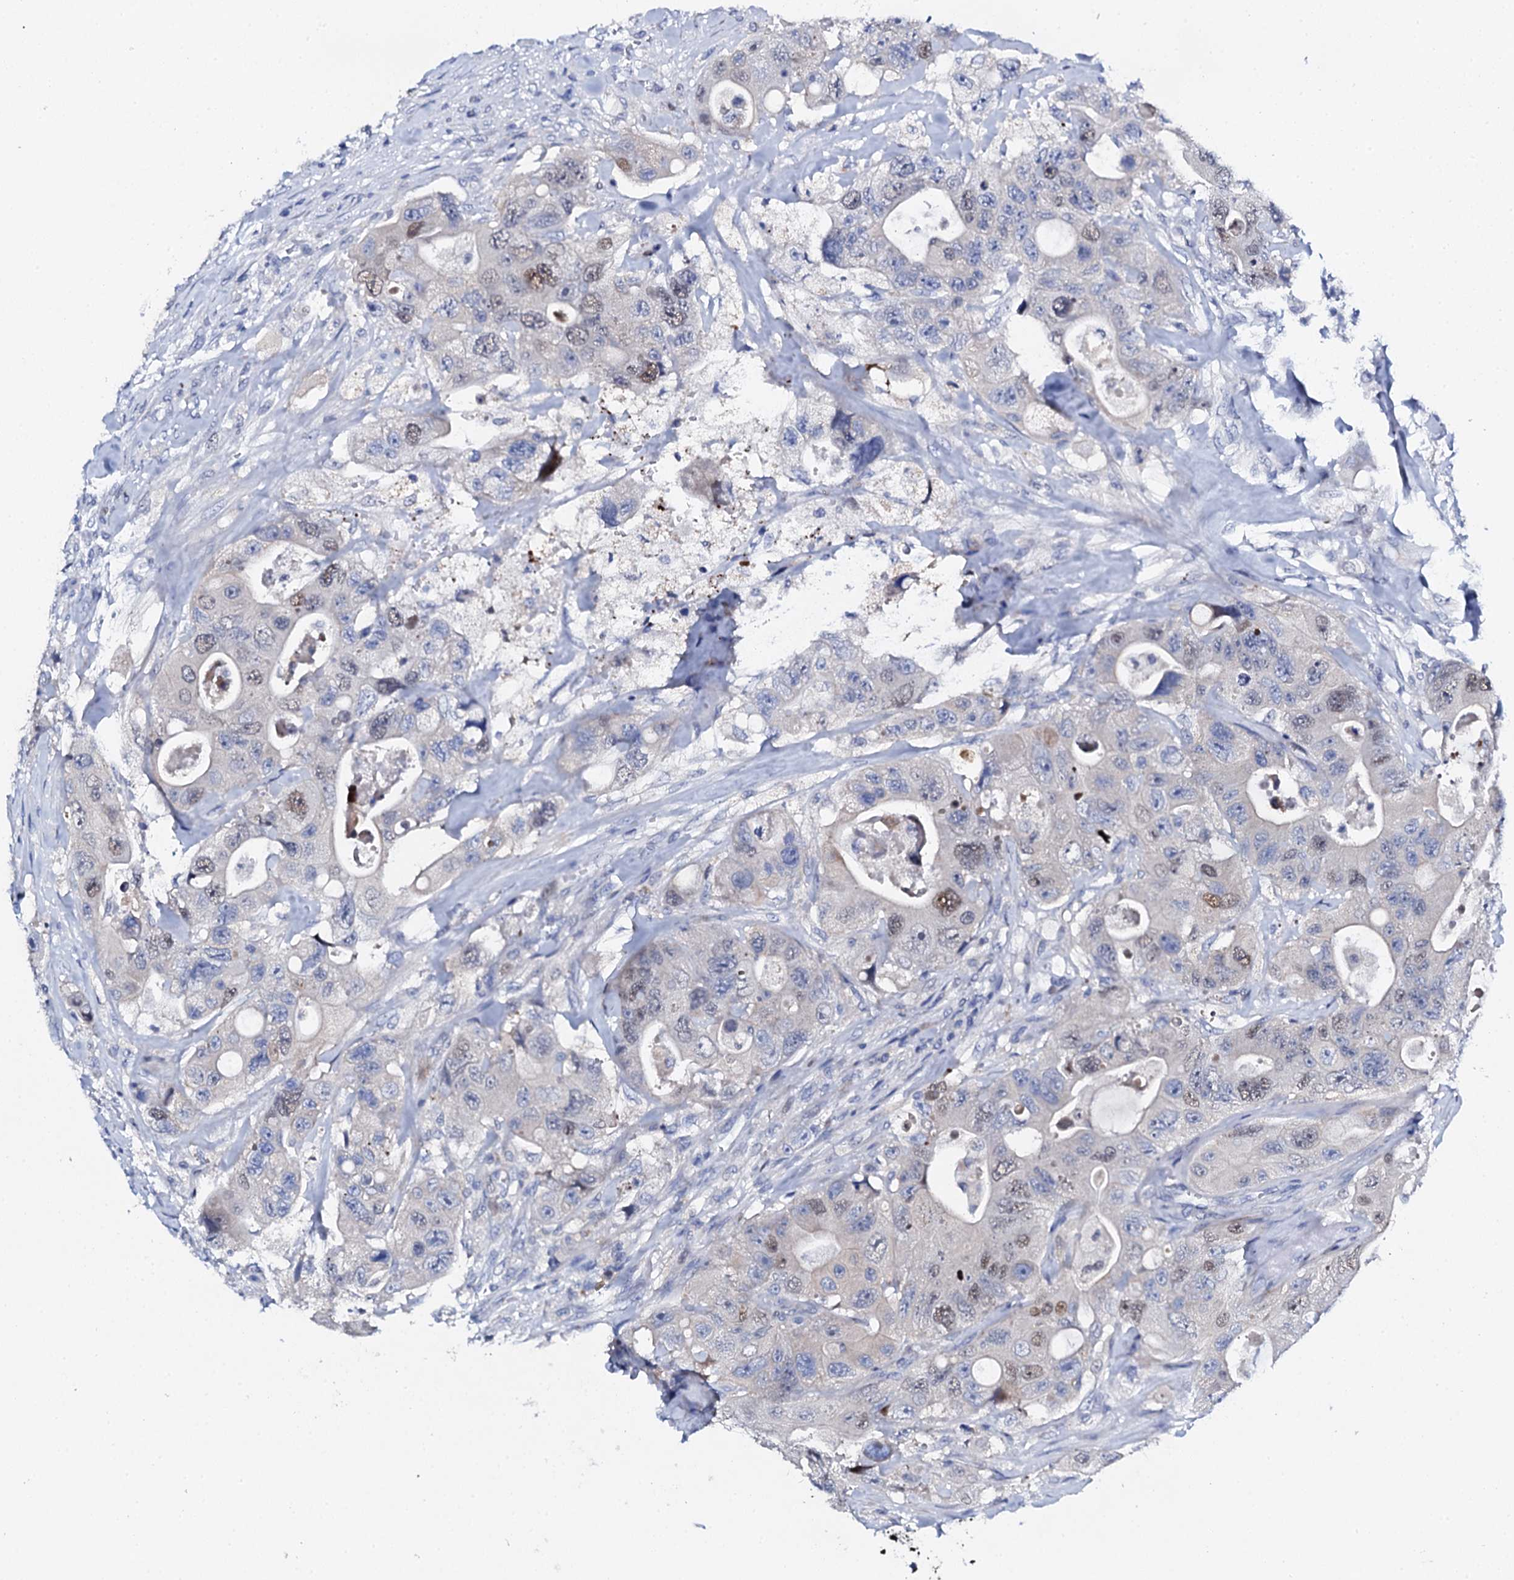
{"staining": {"intensity": "moderate", "quantity": "<25%", "location": "nuclear"}, "tissue": "colorectal cancer", "cell_type": "Tumor cells", "image_type": "cancer", "snomed": [{"axis": "morphology", "description": "Adenocarcinoma, NOS"}, {"axis": "topography", "description": "Colon"}], "caption": "Immunohistochemical staining of human colorectal adenocarcinoma reveals low levels of moderate nuclear expression in approximately <25% of tumor cells. Using DAB (3,3'-diaminobenzidine) (brown) and hematoxylin (blue) stains, captured at high magnification using brightfield microscopy.", "gene": "NUDT13", "patient": {"sex": "female", "age": 46}}